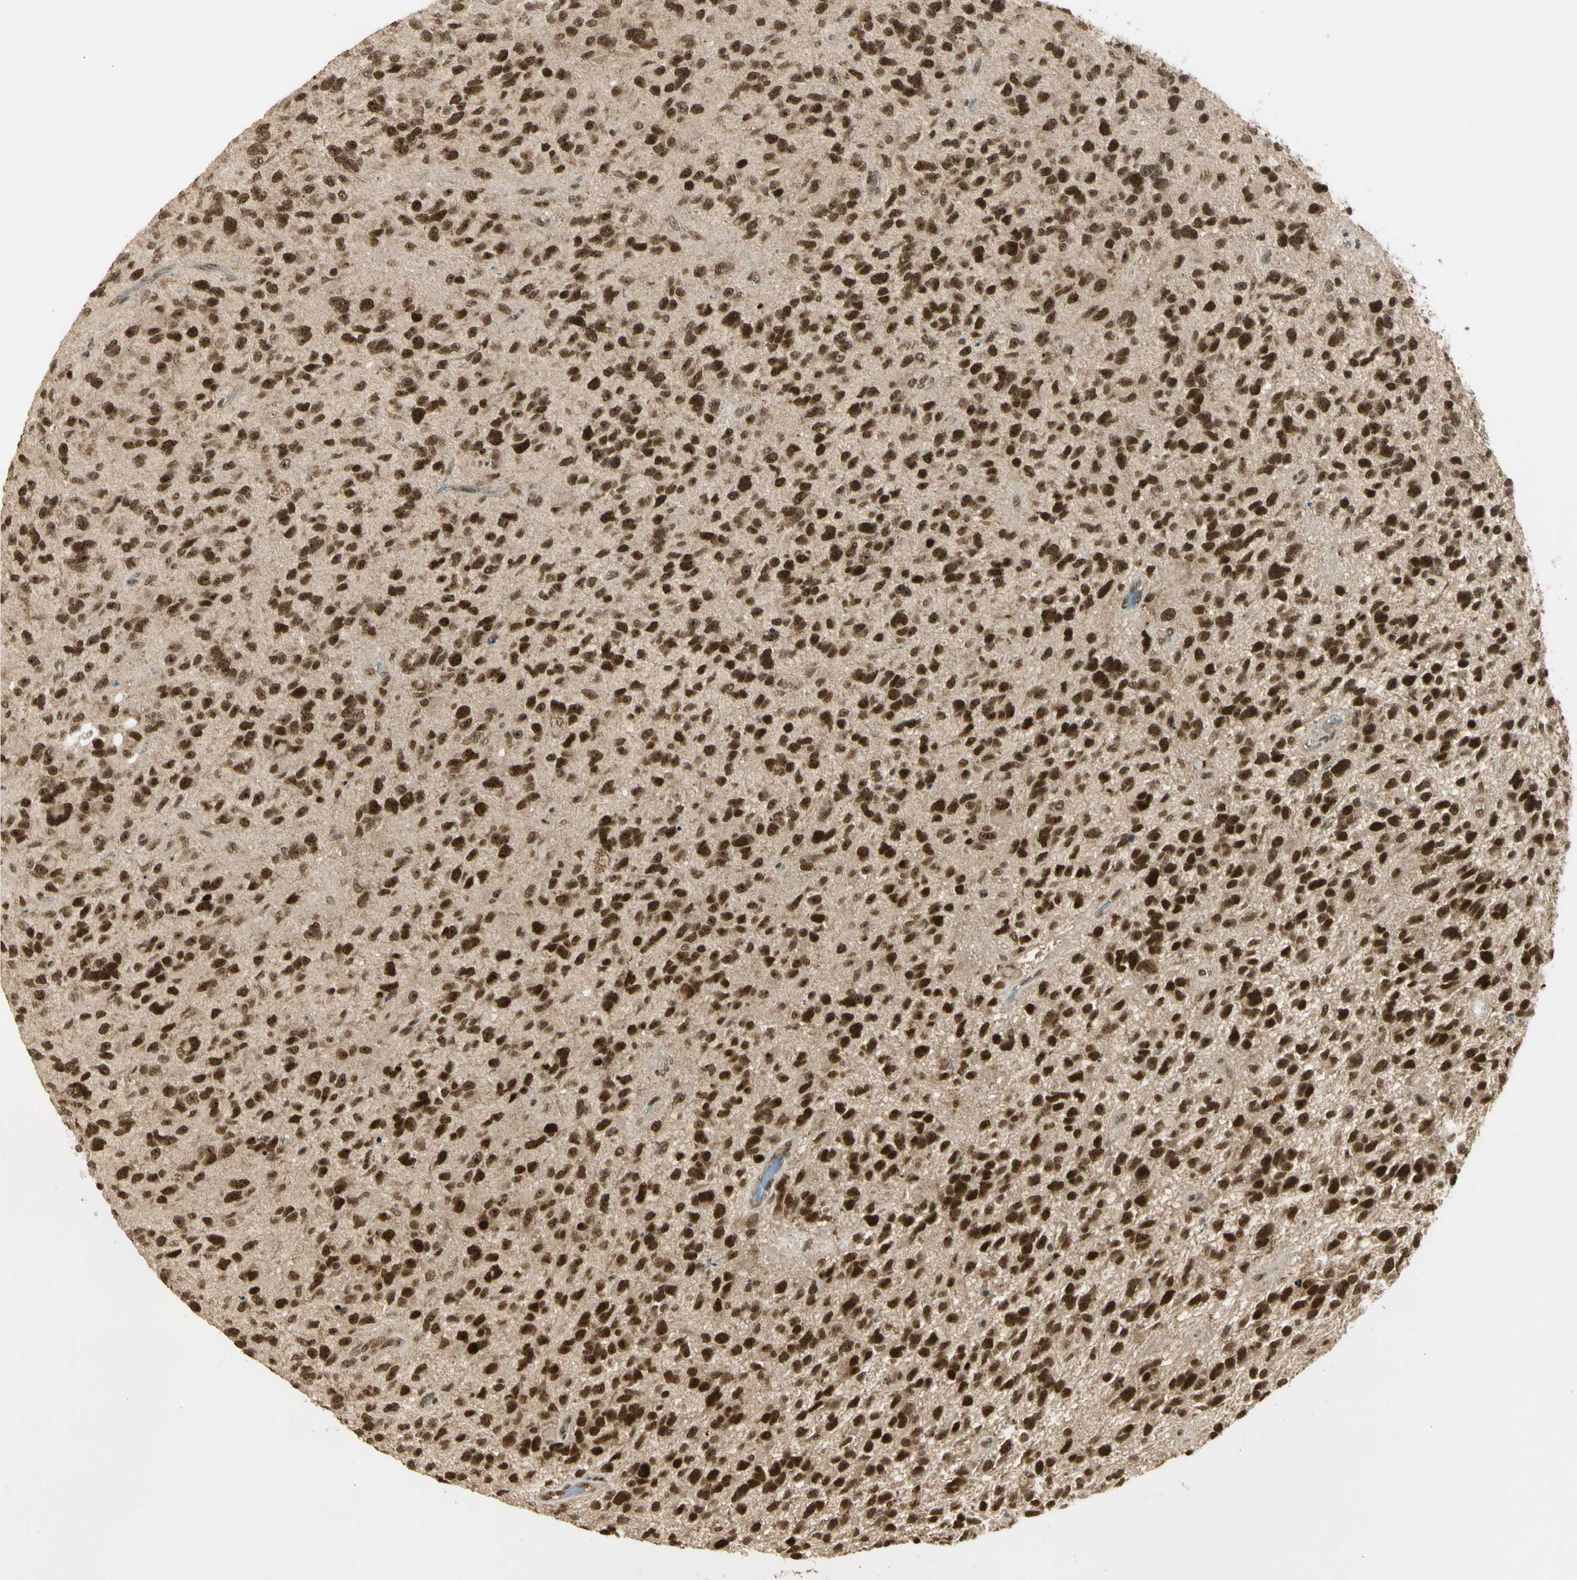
{"staining": {"intensity": "strong", "quantity": ">75%", "location": "cytoplasmic/membranous,nuclear"}, "tissue": "glioma", "cell_type": "Tumor cells", "image_type": "cancer", "snomed": [{"axis": "morphology", "description": "Glioma, malignant, High grade"}, {"axis": "topography", "description": "Brain"}], "caption": "High-power microscopy captured an IHC histopathology image of glioma, revealing strong cytoplasmic/membranous and nuclear positivity in about >75% of tumor cells. (DAB (3,3'-diaminobenzidine) IHC with brightfield microscopy, high magnification).", "gene": "ZNF135", "patient": {"sex": "female", "age": 58}}